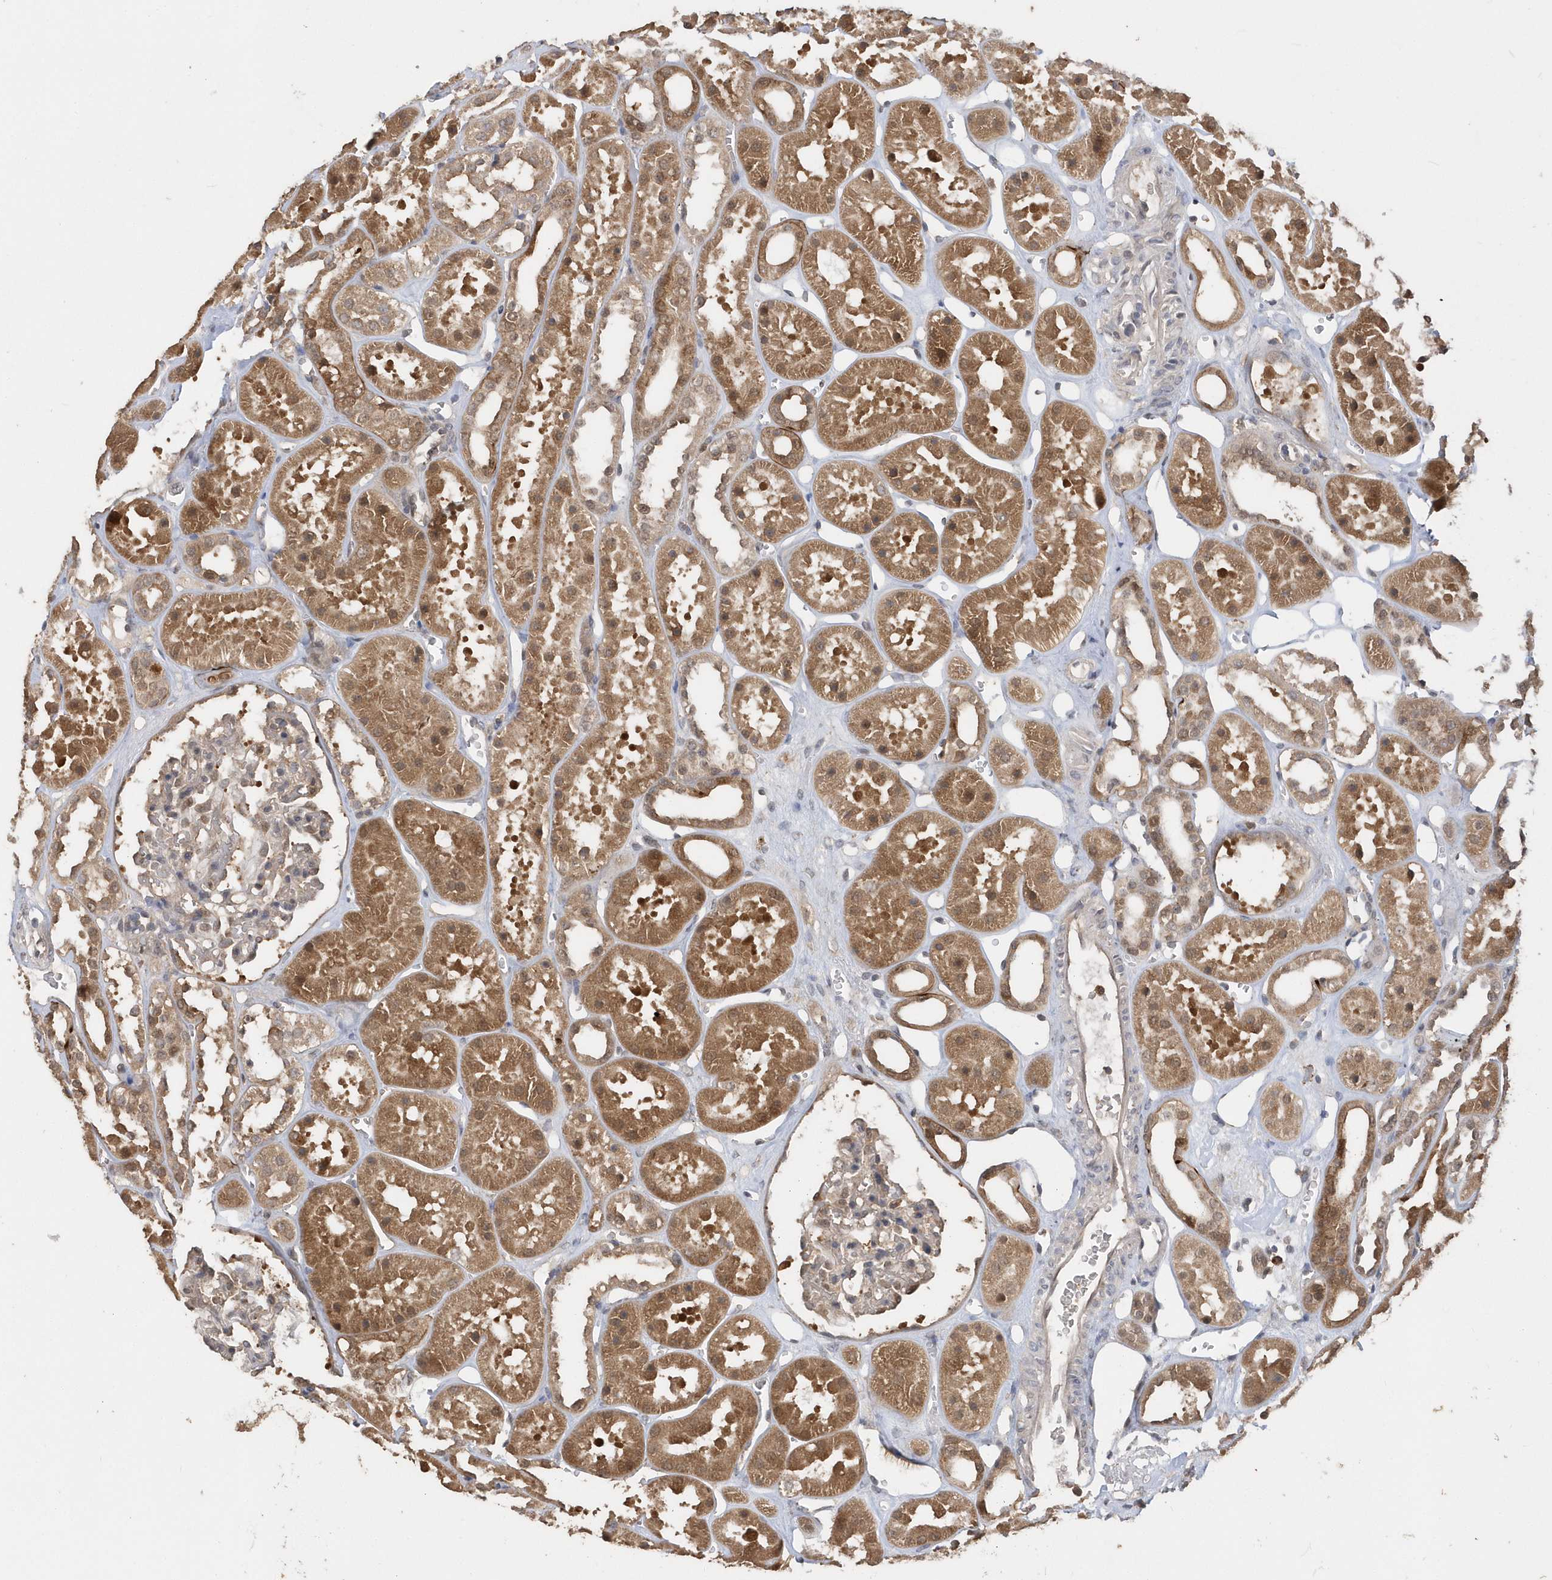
{"staining": {"intensity": "weak", "quantity": "25%-75%", "location": "cytoplasmic/membranous"}, "tissue": "kidney", "cell_type": "Cells in glomeruli", "image_type": "normal", "snomed": [{"axis": "morphology", "description": "Normal tissue, NOS"}, {"axis": "topography", "description": "Kidney"}], "caption": "Weak cytoplasmic/membranous staining for a protein is seen in approximately 25%-75% of cells in glomeruli of normal kidney using immunohistochemistry.", "gene": "RPEL1", "patient": {"sex": "female", "age": 41}}